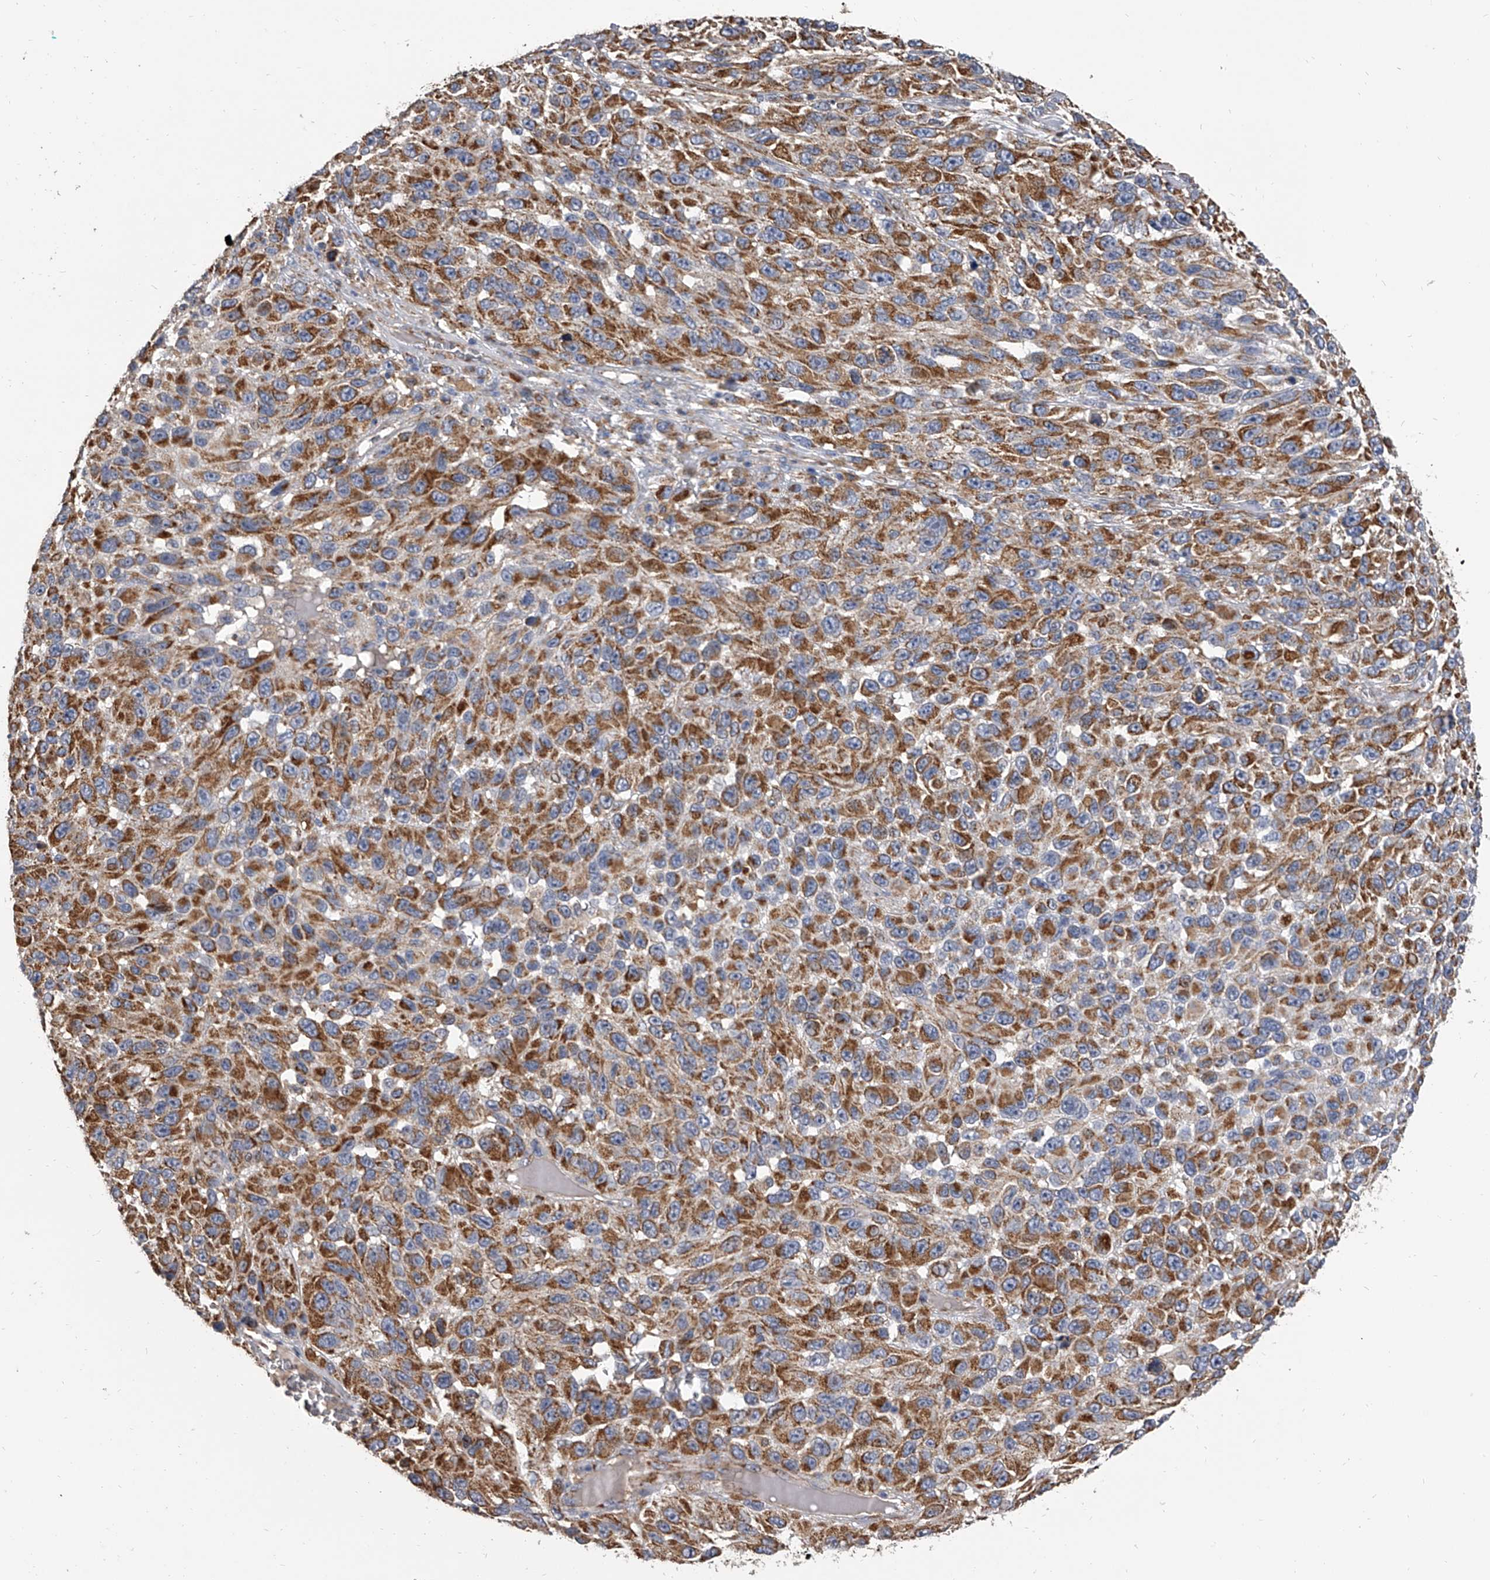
{"staining": {"intensity": "moderate", "quantity": ">75%", "location": "cytoplasmic/membranous"}, "tissue": "melanoma", "cell_type": "Tumor cells", "image_type": "cancer", "snomed": [{"axis": "morphology", "description": "Malignant melanoma, NOS"}, {"axis": "topography", "description": "Skin"}], "caption": "Human melanoma stained with a protein marker exhibits moderate staining in tumor cells.", "gene": "MRPL28", "patient": {"sex": "female", "age": 96}}